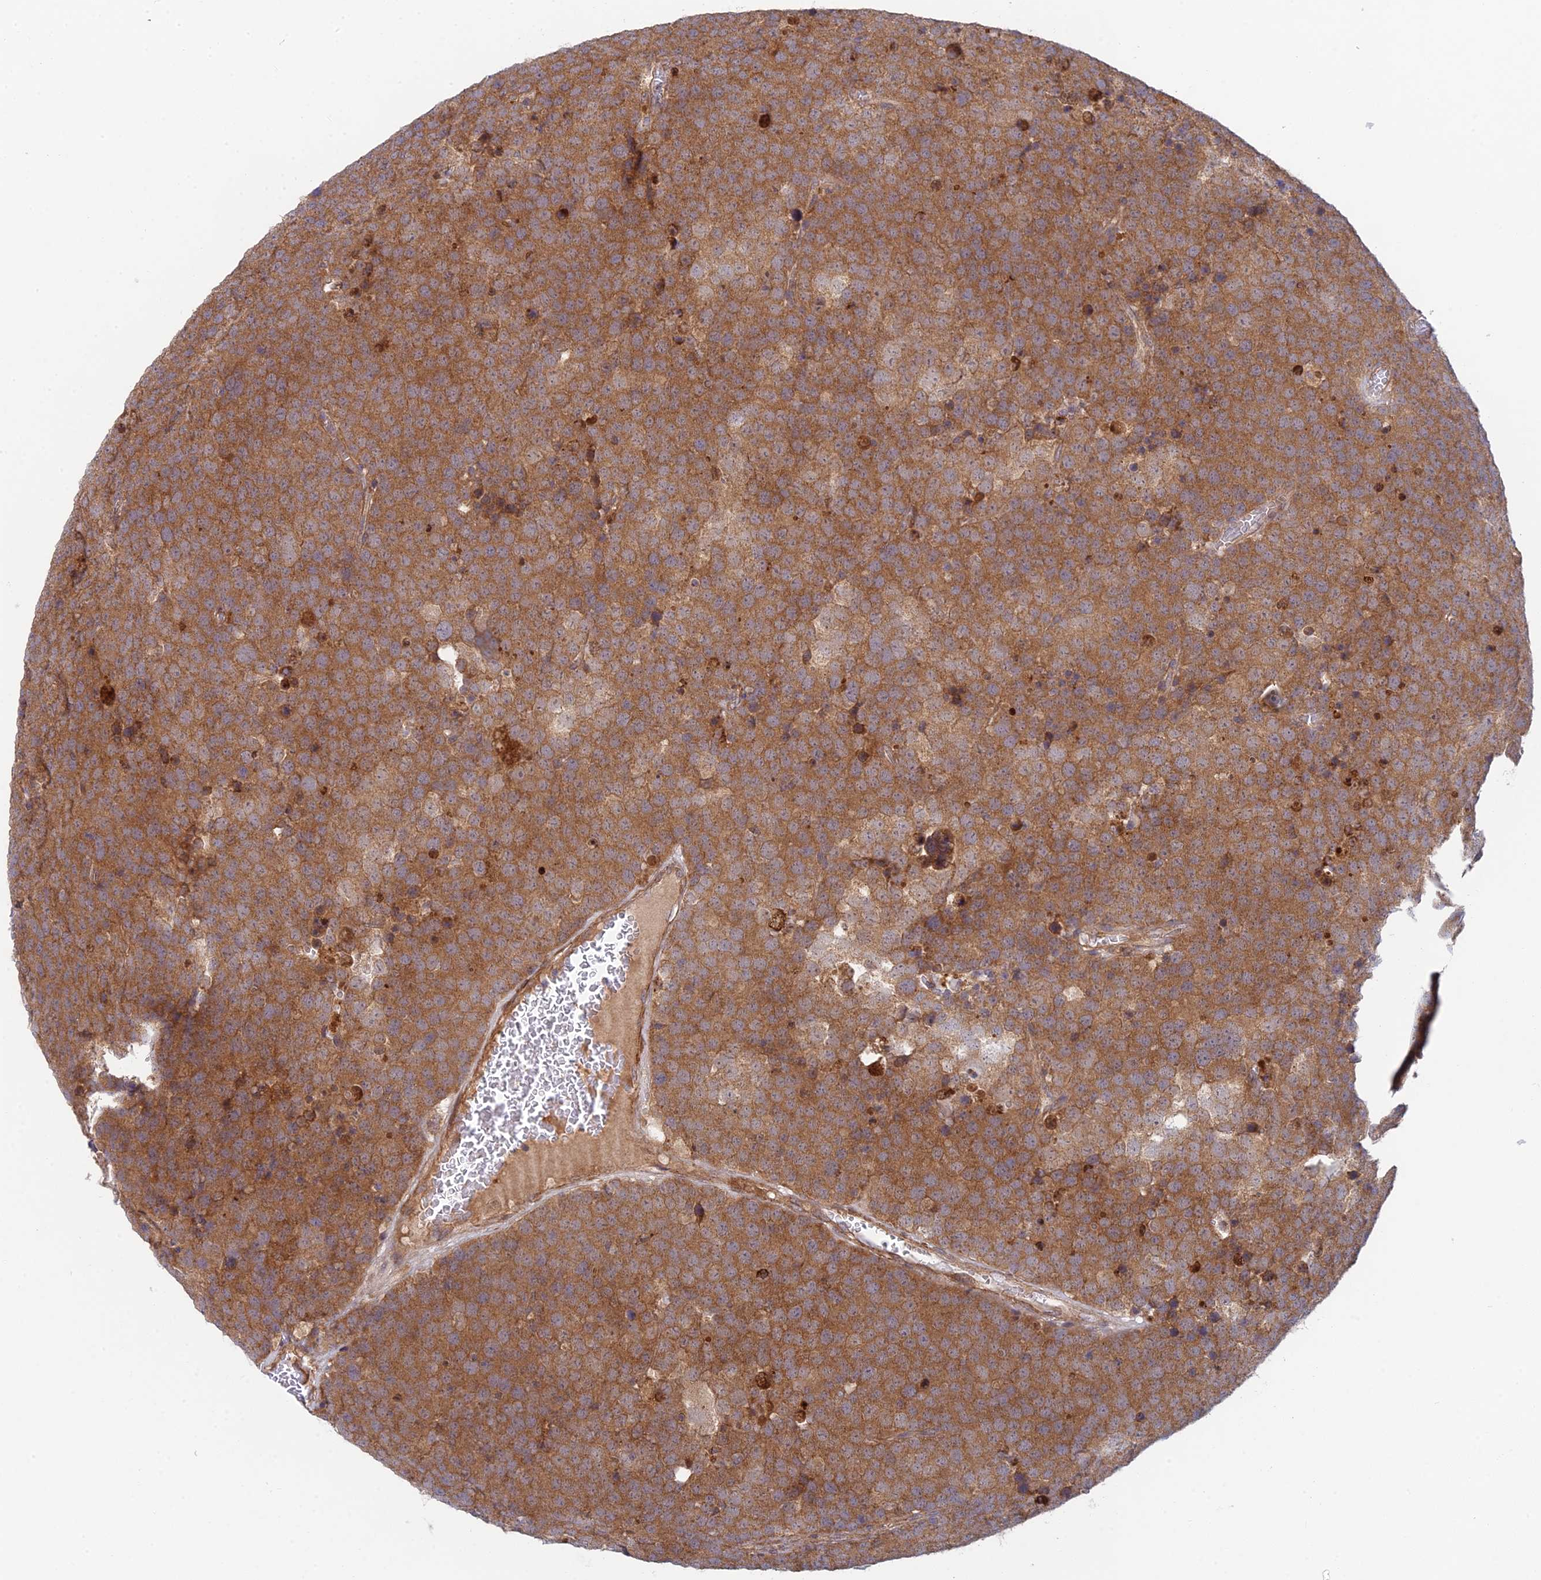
{"staining": {"intensity": "moderate", "quantity": ">75%", "location": "cytoplasmic/membranous"}, "tissue": "testis cancer", "cell_type": "Tumor cells", "image_type": "cancer", "snomed": [{"axis": "morphology", "description": "Seminoma, NOS"}, {"axis": "topography", "description": "Testis"}], "caption": "A brown stain highlights moderate cytoplasmic/membranous positivity of a protein in testis seminoma tumor cells.", "gene": "INCA1", "patient": {"sex": "male", "age": 71}}